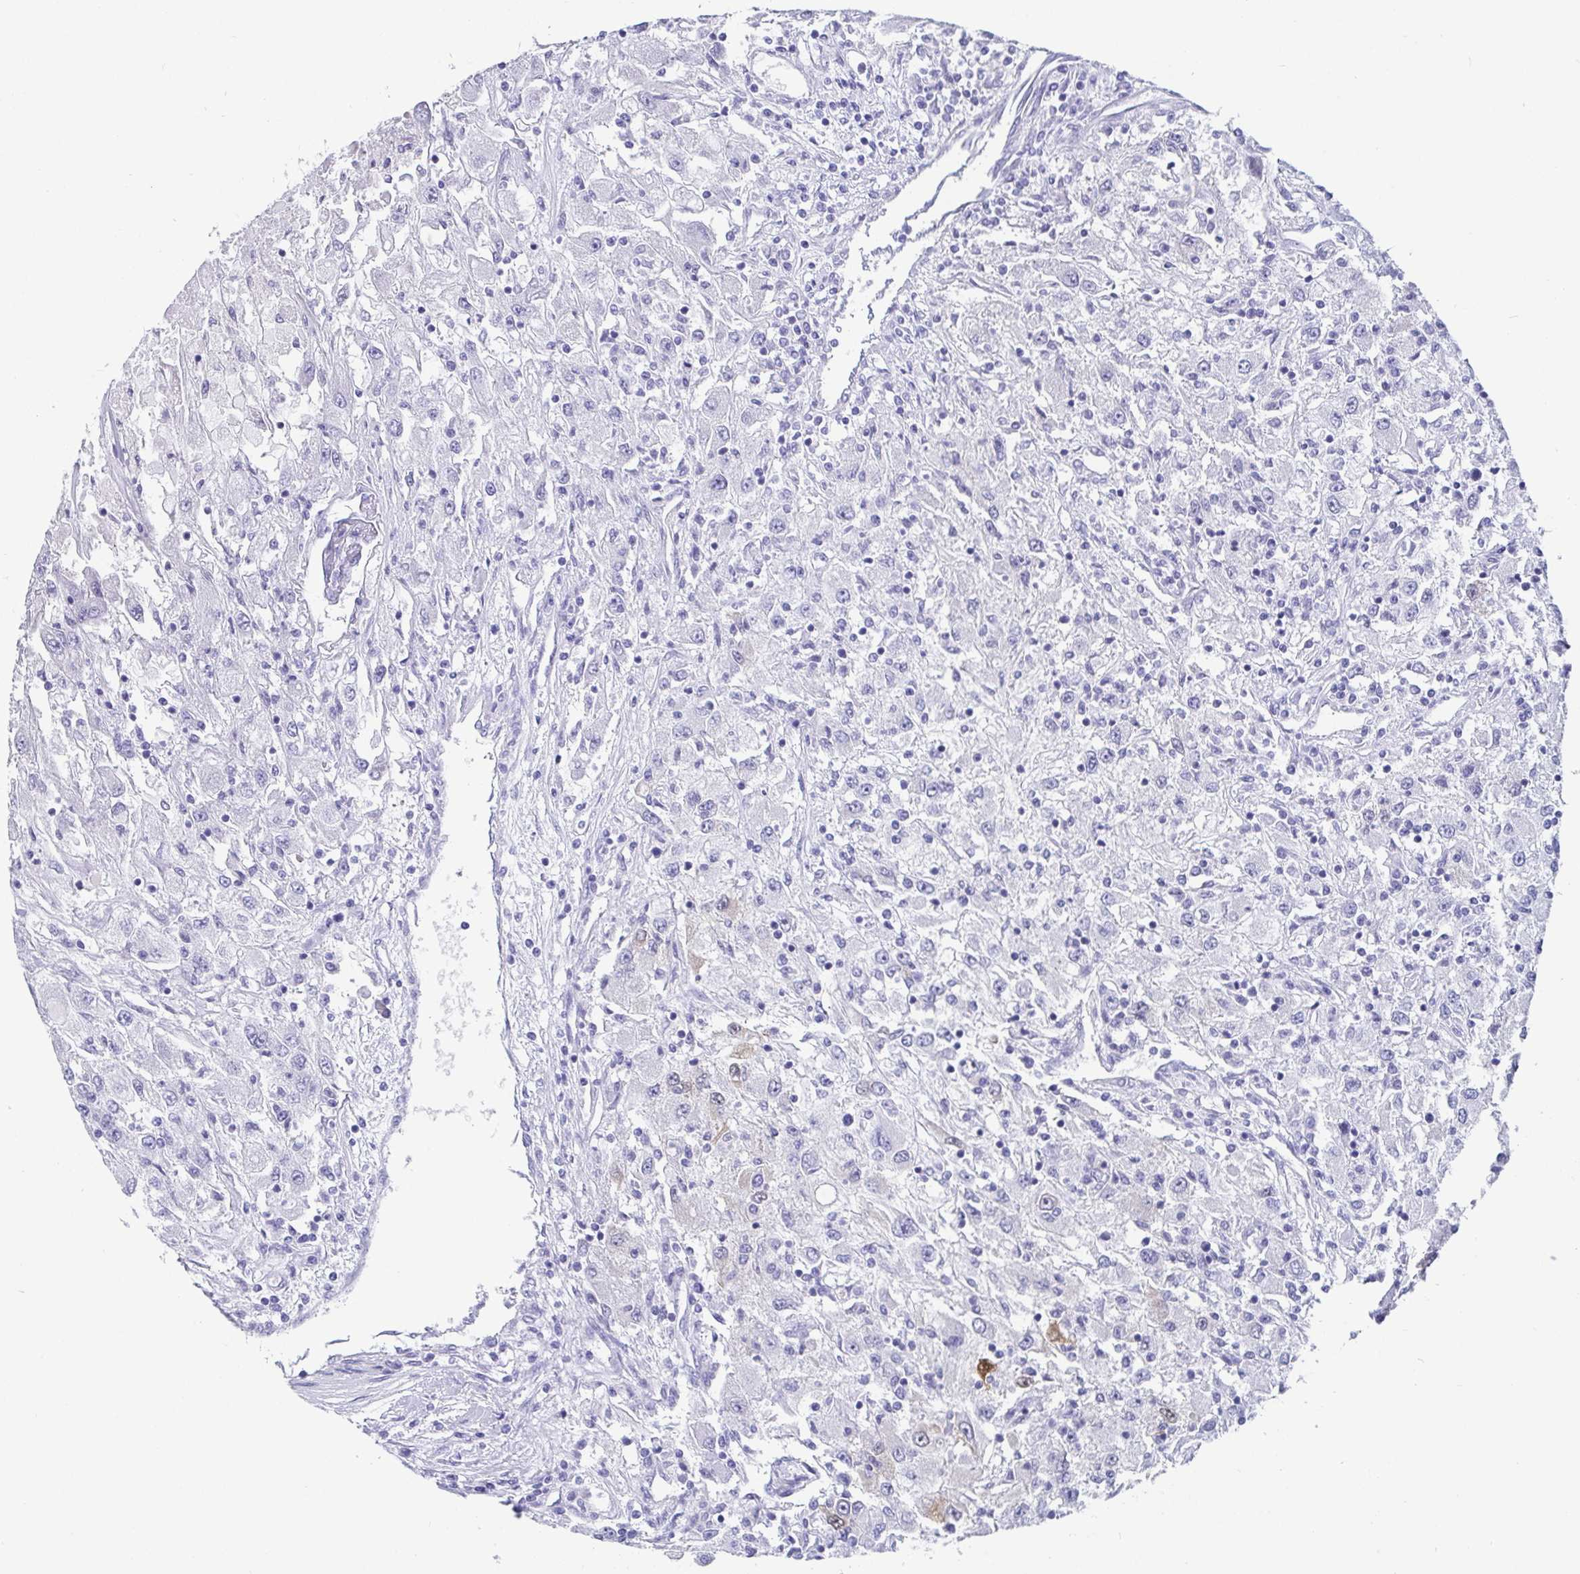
{"staining": {"intensity": "weak", "quantity": "<25%", "location": "cytoplasmic/membranous,nuclear"}, "tissue": "renal cancer", "cell_type": "Tumor cells", "image_type": "cancer", "snomed": [{"axis": "morphology", "description": "Adenocarcinoma, NOS"}, {"axis": "topography", "description": "Kidney"}], "caption": "Tumor cells show no significant protein positivity in renal cancer.", "gene": "SCGN", "patient": {"sex": "female", "age": 67}}